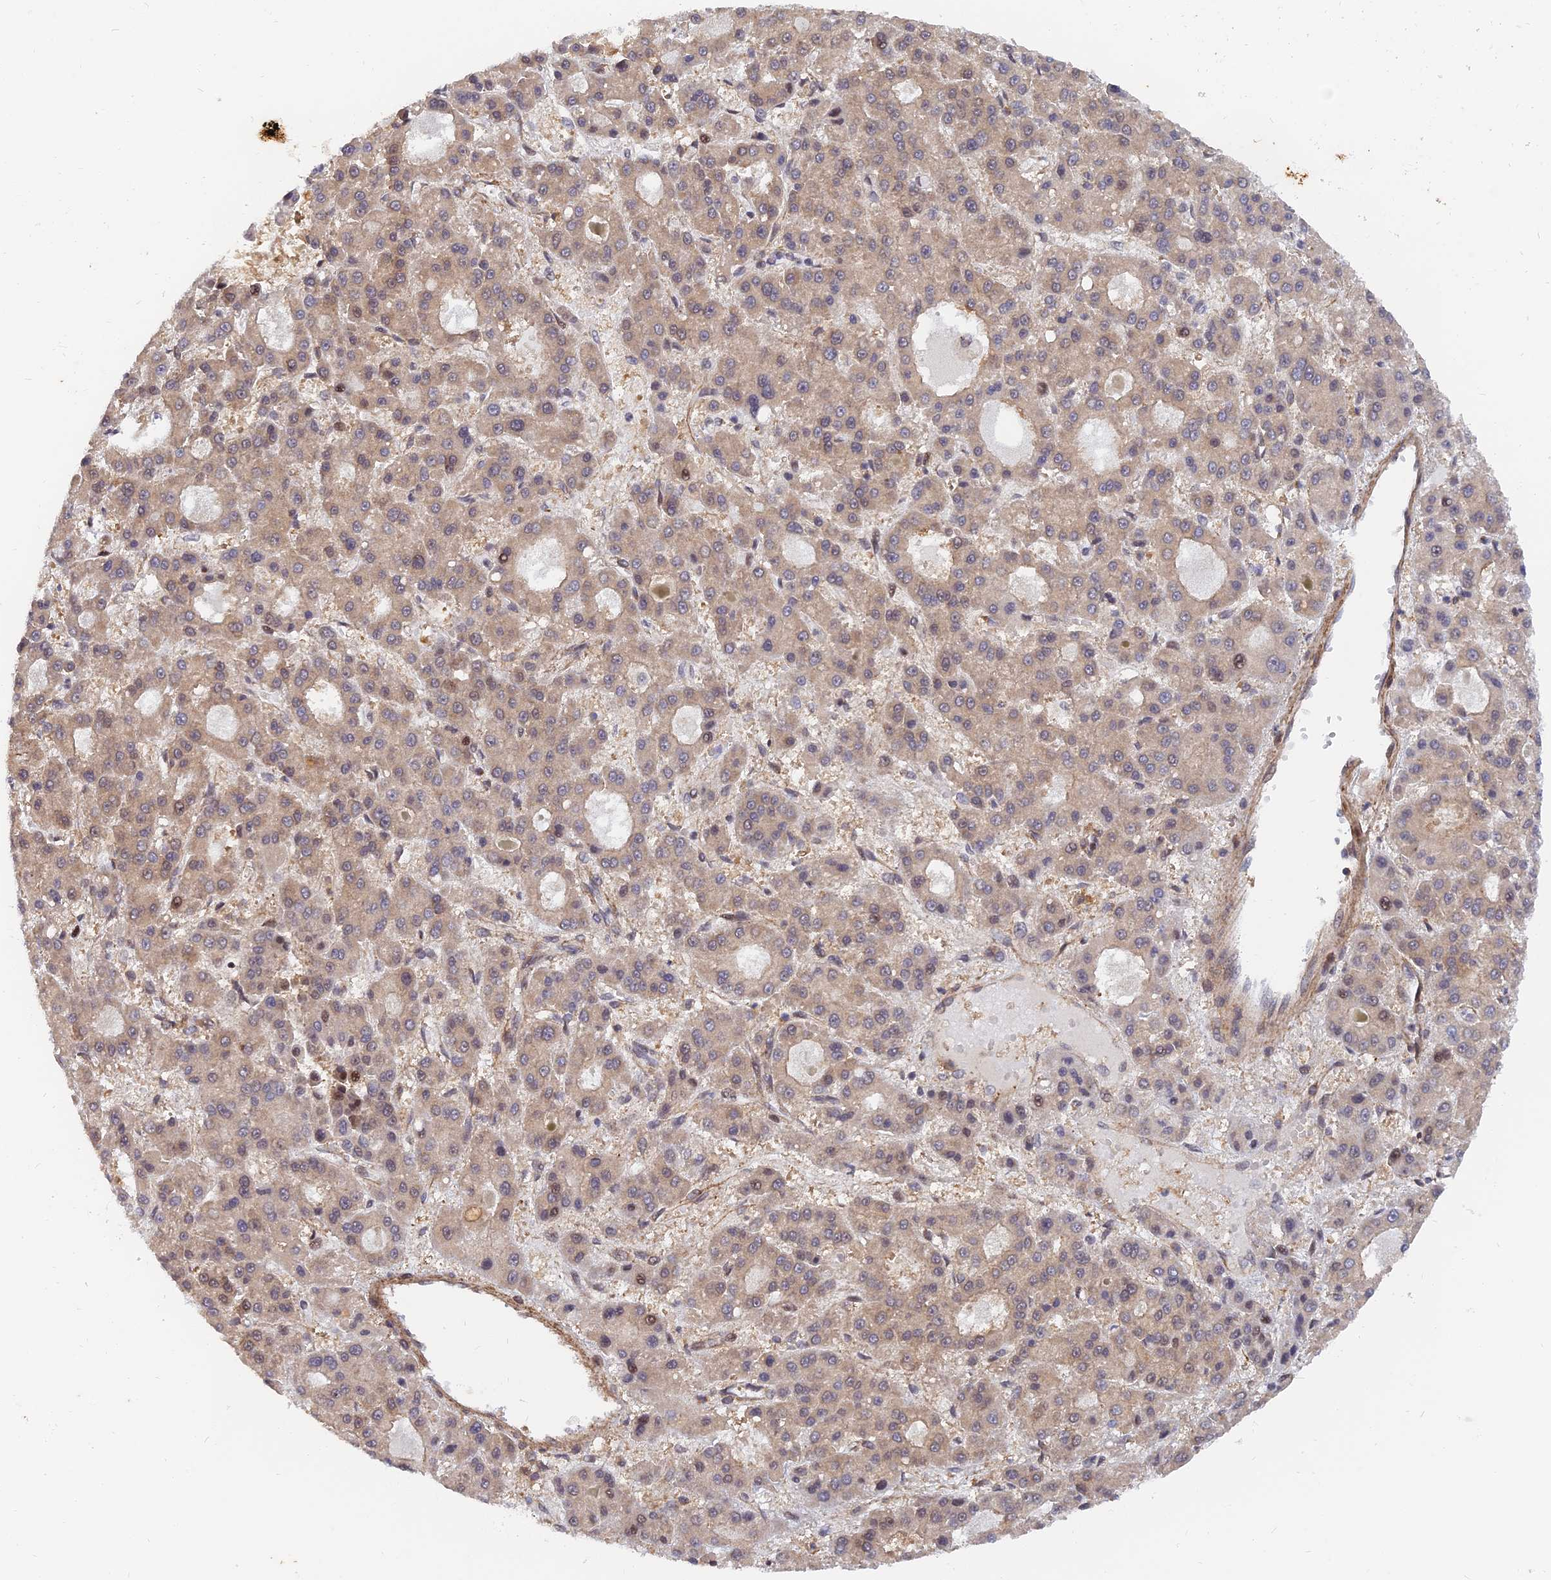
{"staining": {"intensity": "weak", "quantity": "25%-75%", "location": "cytoplasmic/membranous,nuclear"}, "tissue": "liver cancer", "cell_type": "Tumor cells", "image_type": "cancer", "snomed": [{"axis": "morphology", "description": "Carcinoma, Hepatocellular, NOS"}, {"axis": "topography", "description": "Liver"}], "caption": "This micrograph exhibits immunohistochemistry staining of human liver cancer (hepatocellular carcinoma), with low weak cytoplasmic/membranous and nuclear positivity in about 25%-75% of tumor cells.", "gene": "WDR41", "patient": {"sex": "male", "age": 70}}